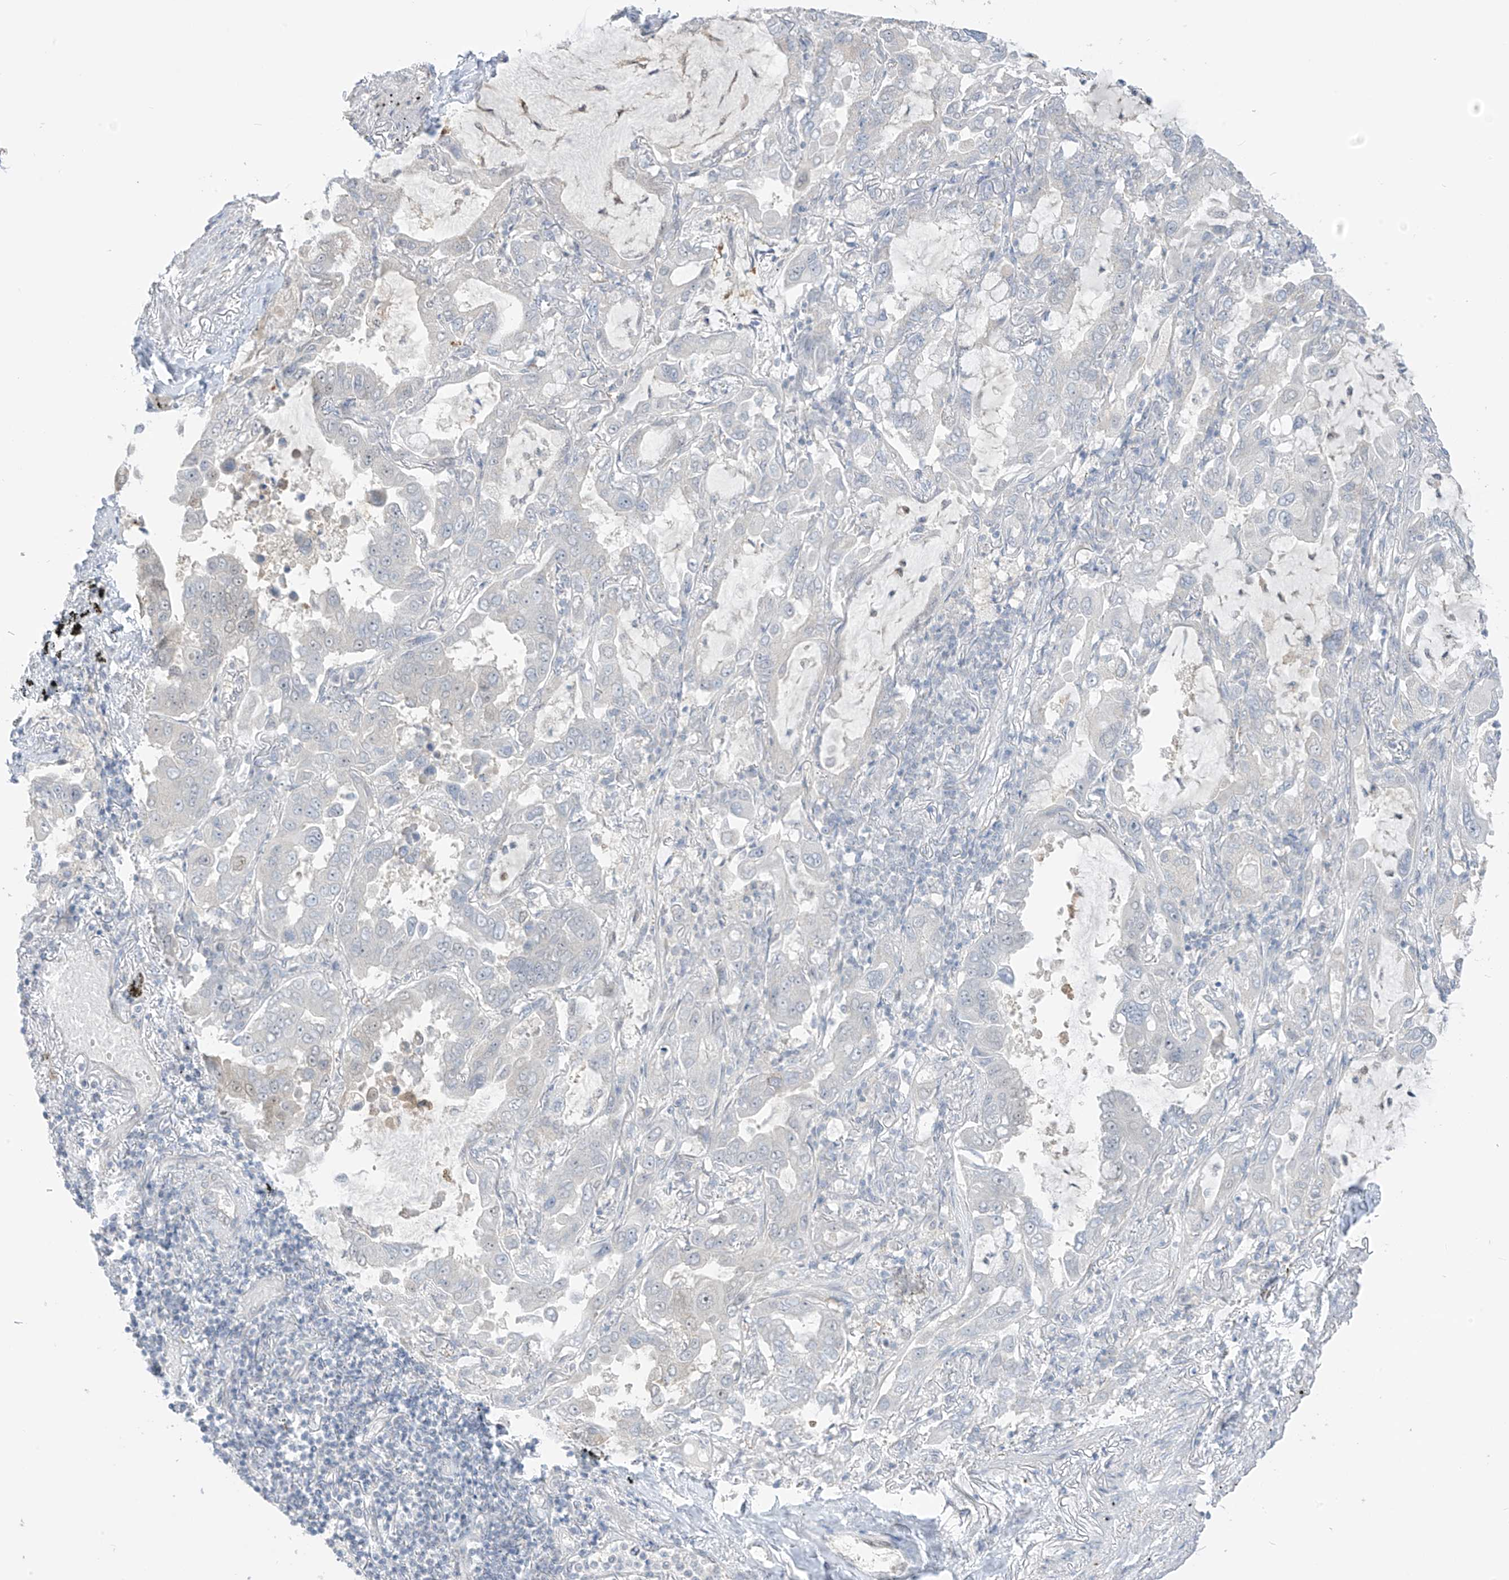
{"staining": {"intensity": "negative", "quantity": "none", "location": "none"}, "tissue": "lung cancer", "cell_type": "Tumor cells", "image_type": "cancer", "snomed": [{"axis": "morphology", "description": "Adenocarcinoma, NOS"}, {"axis": "topography", "description": "Lung"}], "caption": "A high-resolution histopathology image shows immunohistochemistry staining of lung cancer (adenocarcinoma), which displays no significant expression in tumor cells.", "gene": "ASPRV1", "patient": {"sex": "male", "age": 64}}